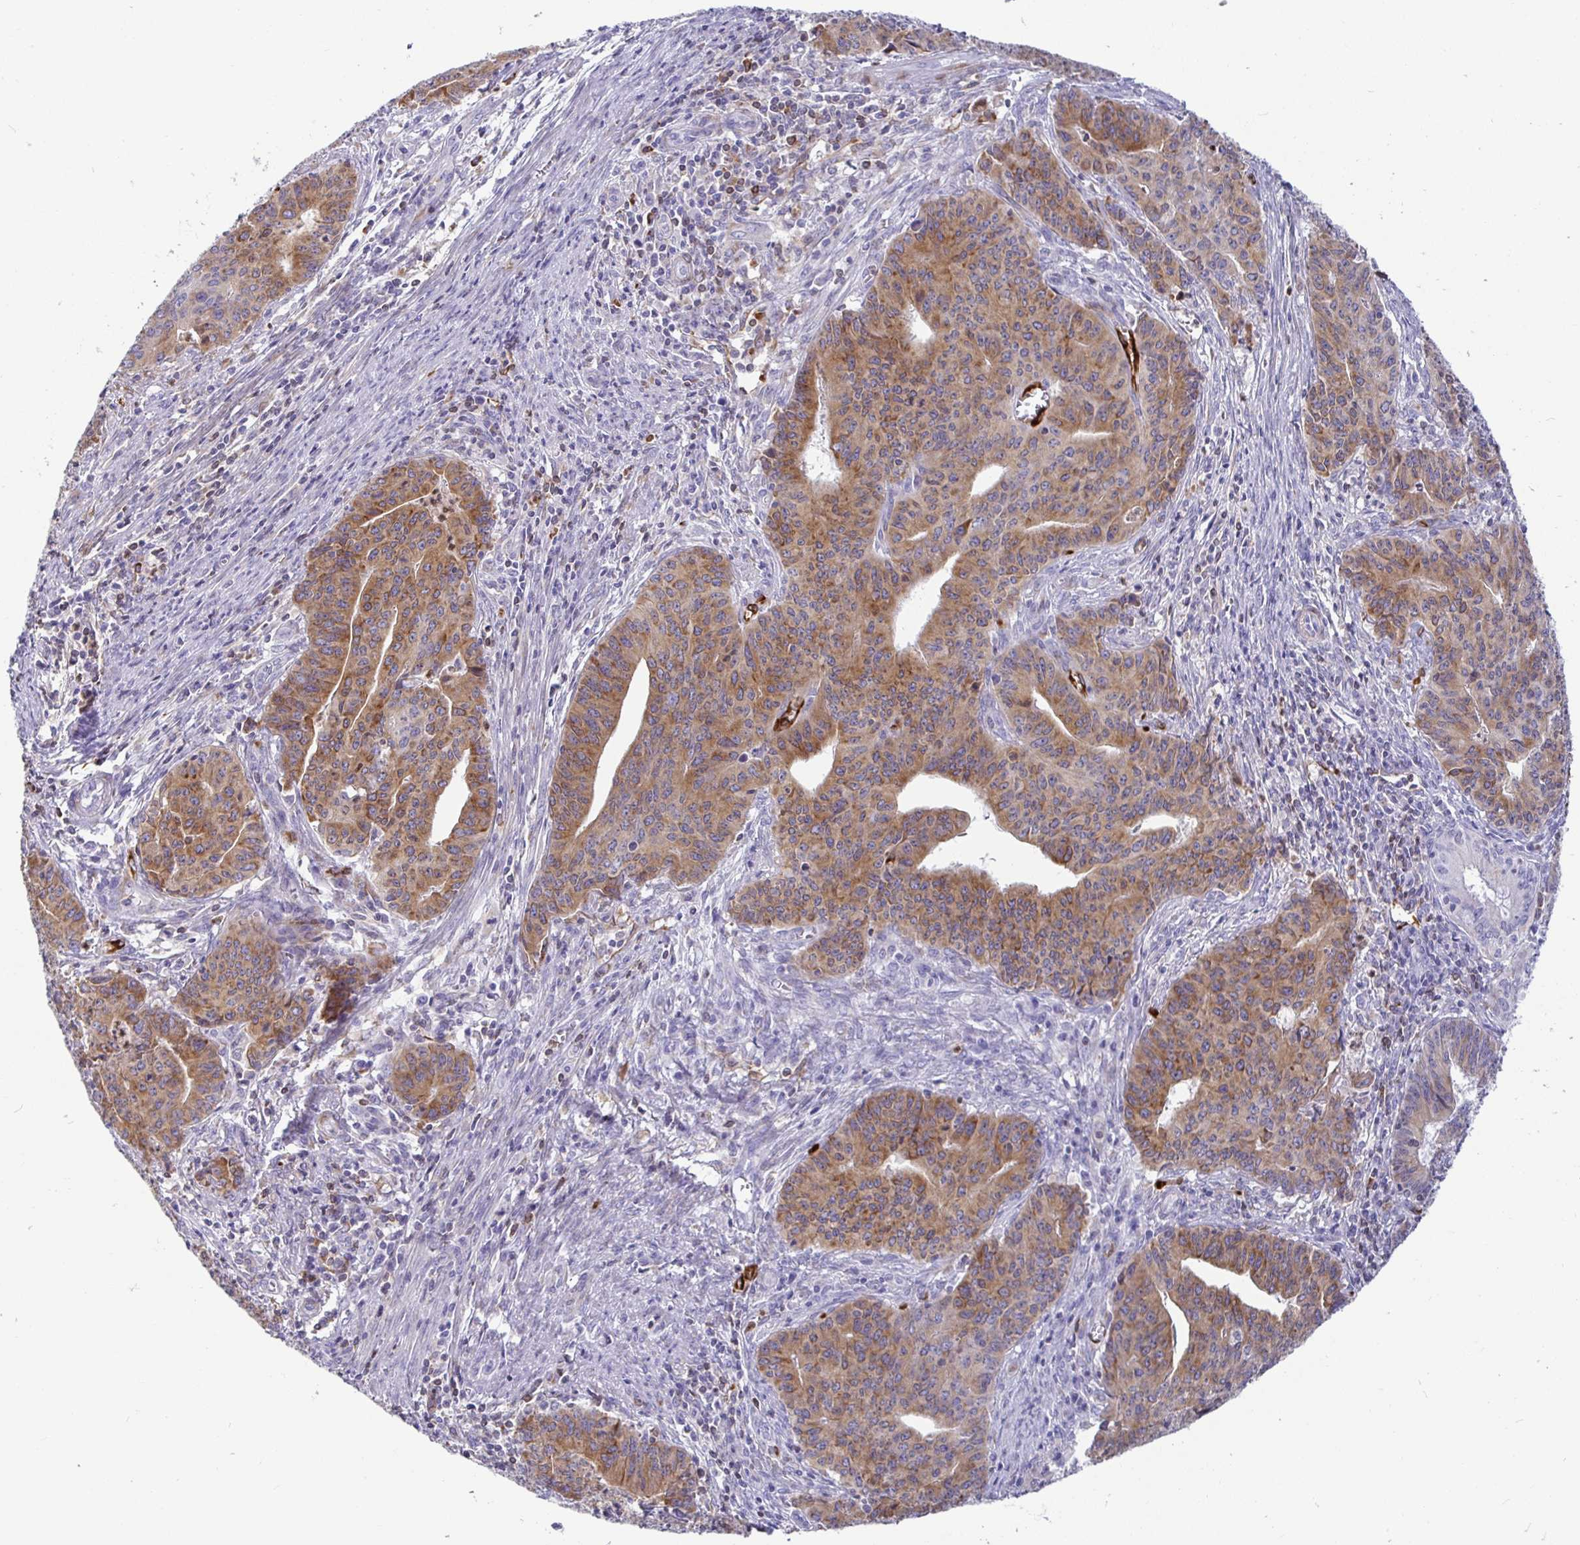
{"staining": {"intensity": "moderate", "quantity": ">75%", "location": "cytoplasmic/membranous"}, "tissue": "endometrial cancer", "cell_type": "Tumor cells", "image_type": "cancer", "snomed": [{"axis": "morphology", "description": "Adenocarcinoma, NOS"}, {"axis": "topography", "description": "Endometrium"}], "caption": "Adenocarcinoma (endometrial) stained for a protein demonstrates moderate cytoplasmic/membranous positivity in tumor cells.", "gene": "TP53I11", "patient": {"sex": "female", "age": 59}}